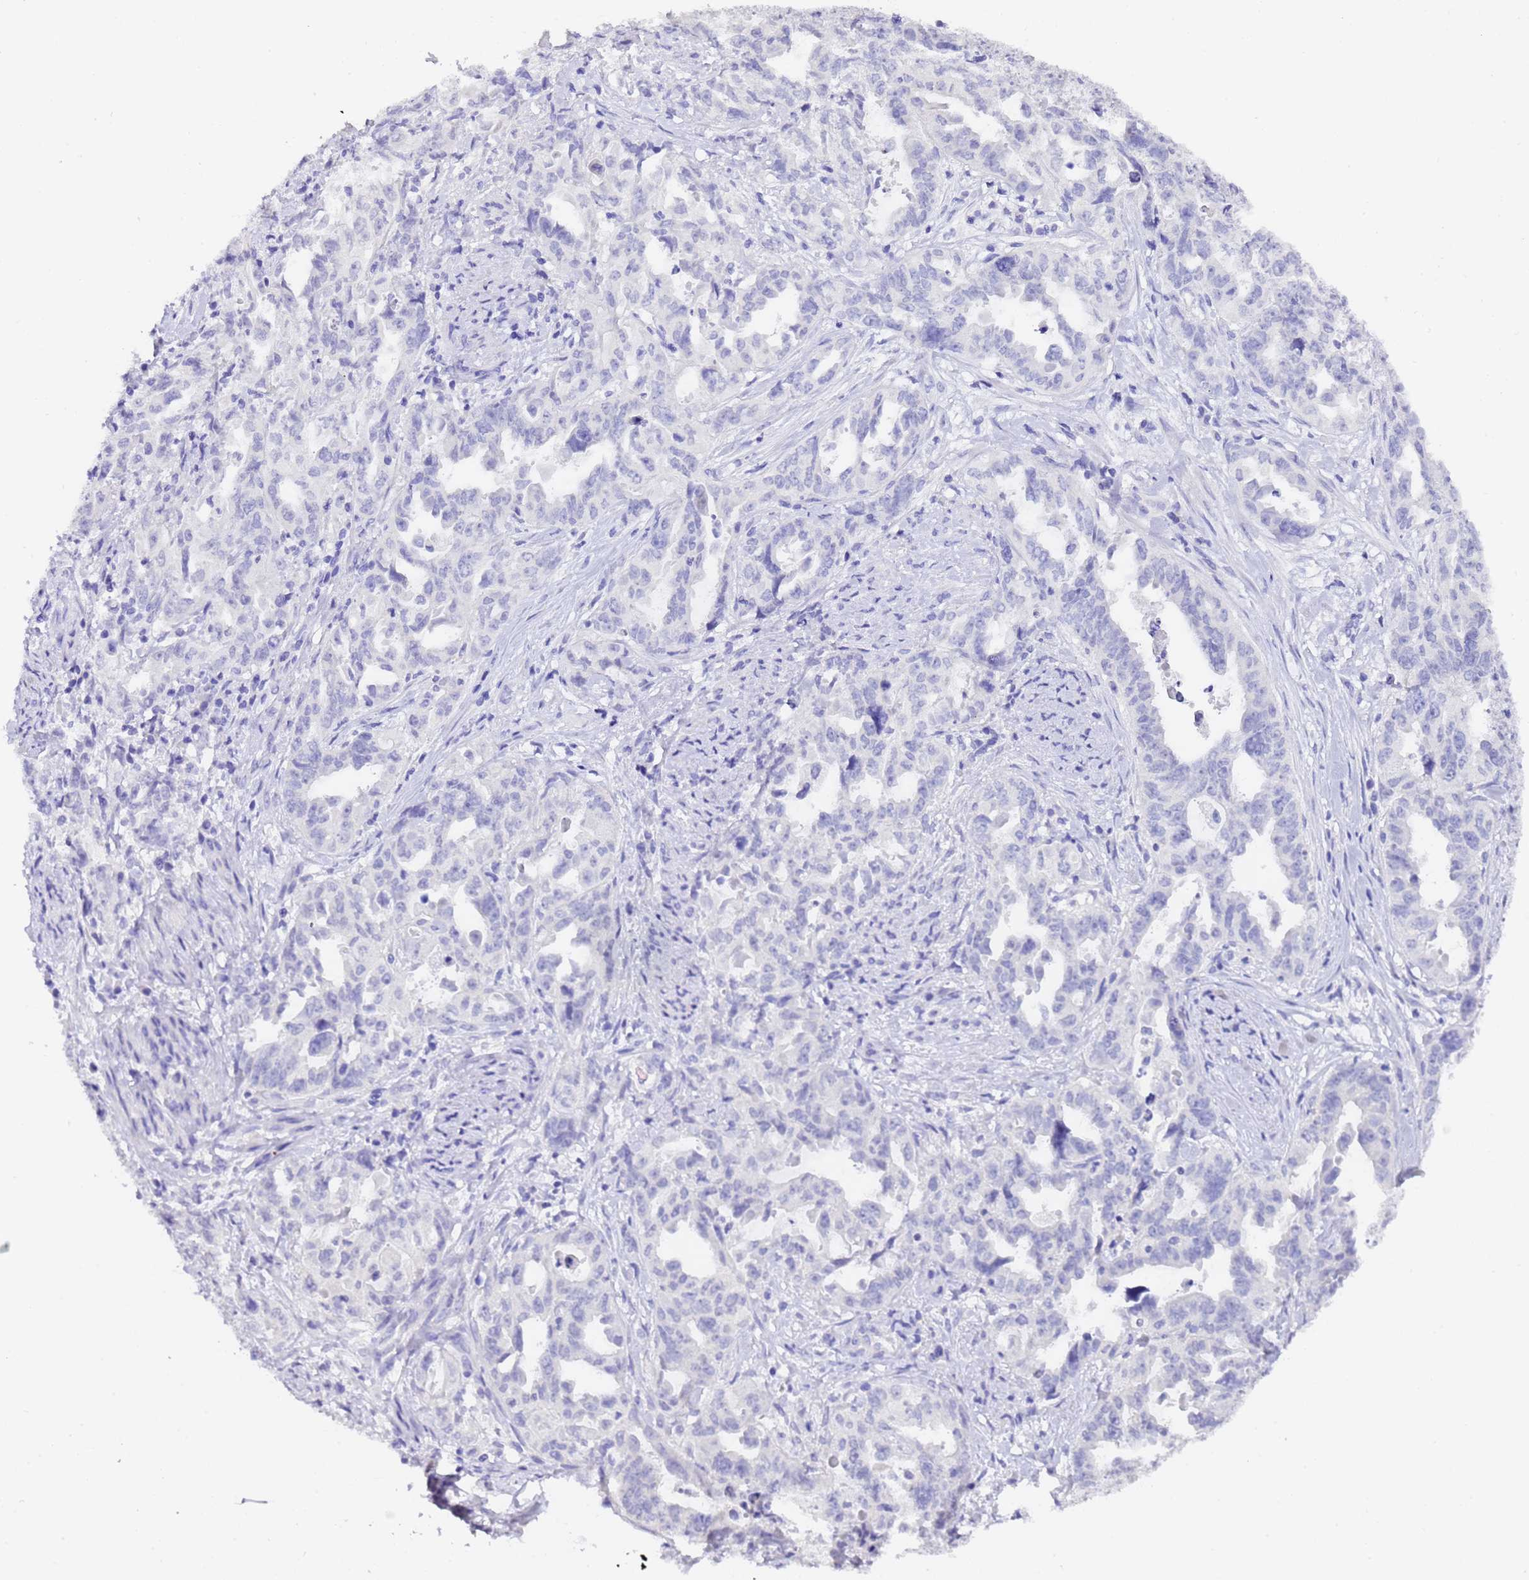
{"staining": {"intensity": "negative", "quantity": "none", "location": "none"}, "tissue": "endometrial cancer", "cell_type": "Tumor cells", "image_type": "cancer", "snomed": [{"axis": "morphology", "description": "Adenocarcinoma, NOS"}, {"axis": "topography", "description": "Endometrium"}], "caption": "Tumor cells are negative for brown protein staining in endometrial adenocarcinoma. (Stains: DAB immunohistochemistry with hematoxylin counter stain, Microscopy: brightfield microscopy at high magnification).", "gene": "GABRA1", "patient": {"sex": "female", "age": 65}}